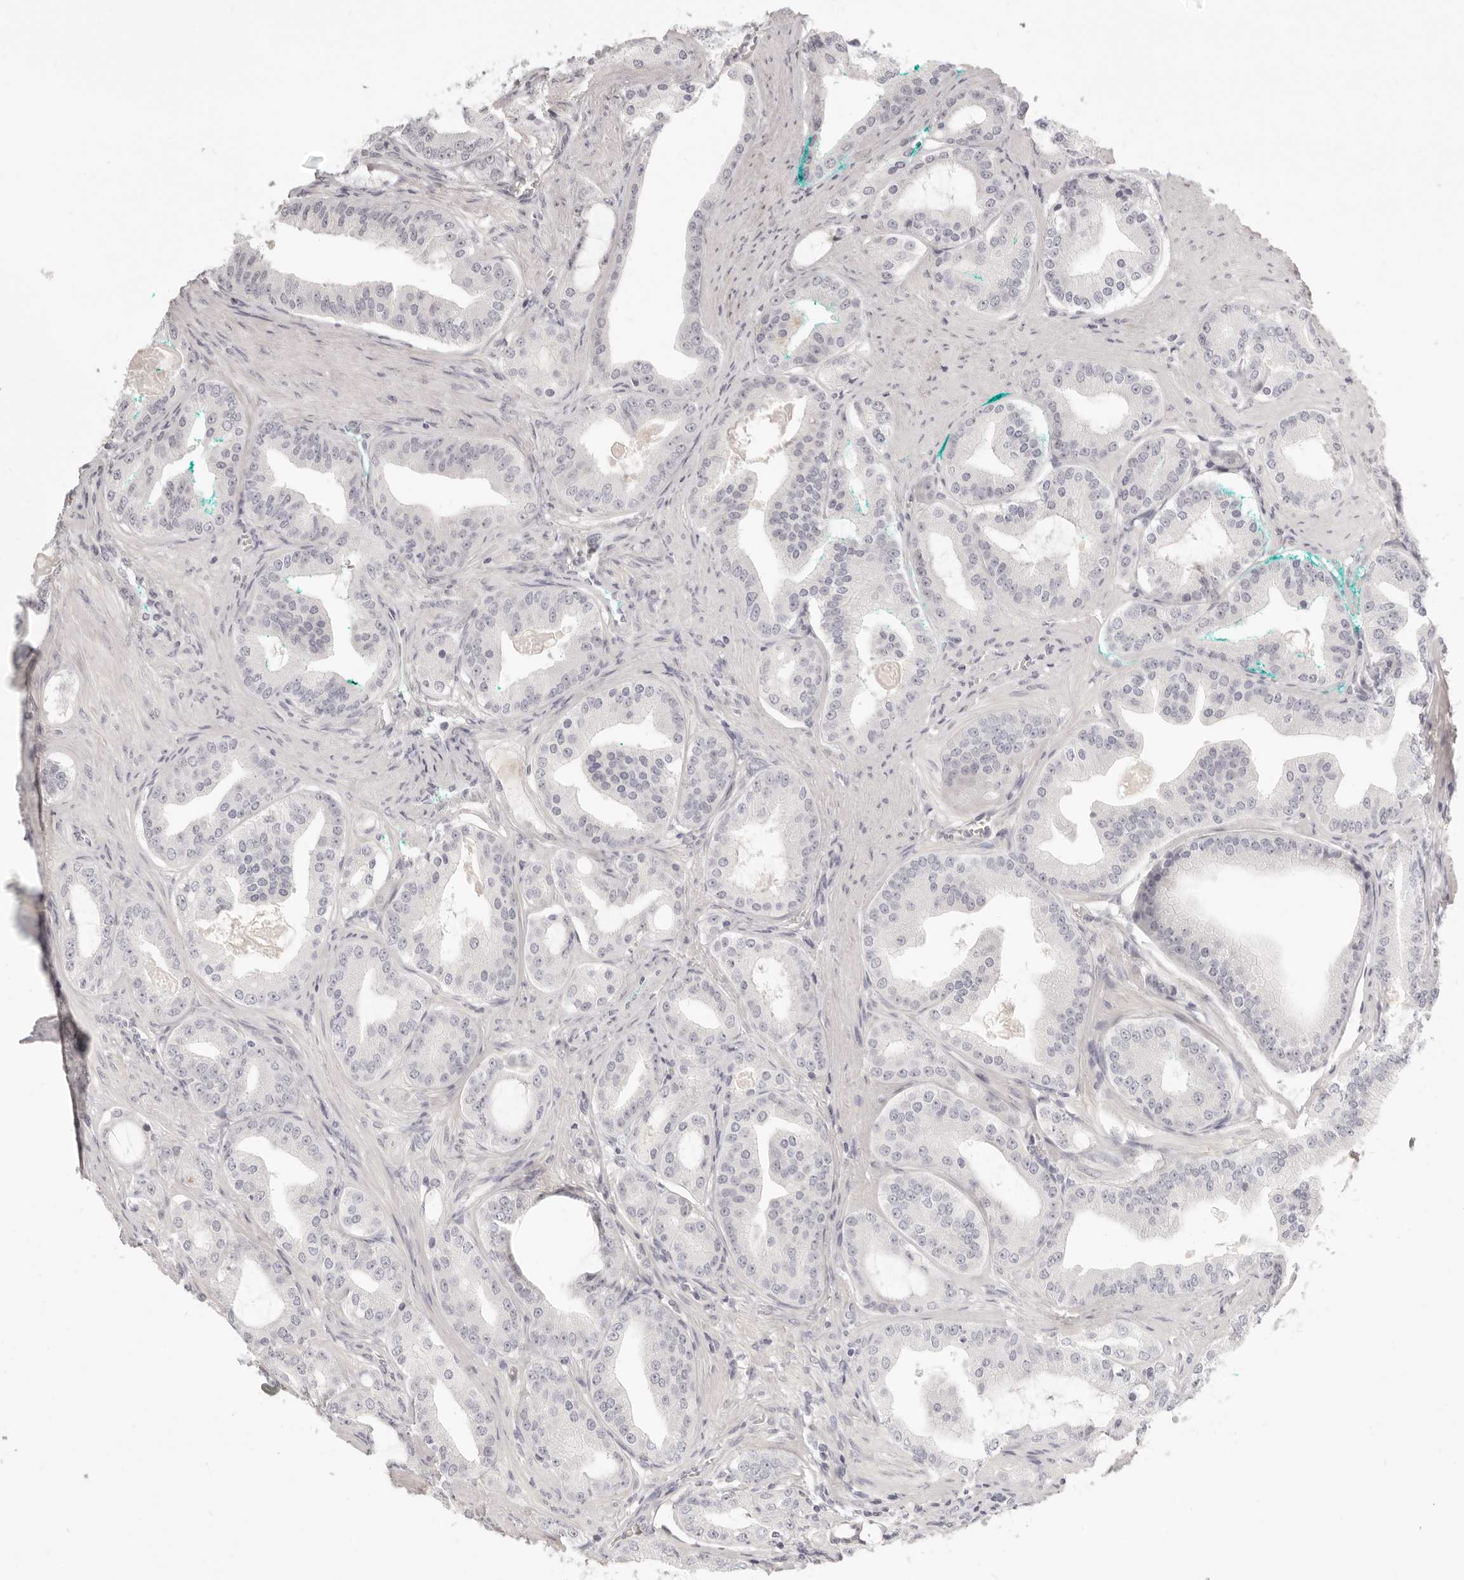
{"staining": {"intensity": "negative", "quantity": "none", "location": "none"}, "tissue": "prostate cancer", "cell_type": "Tumor cells", "image_type": "cancer", "snomed": [{"axis": "morphology", "description": "Adenocarcinoma, High grade"}, {"axis": "topography", "description": "Prostate"}], "caption": "The image shows no staining of tumor cells in prostate high-grade adenocarcinoma.", "gene": "FABP1", "patient": {"sex": "male", "age": 60}}